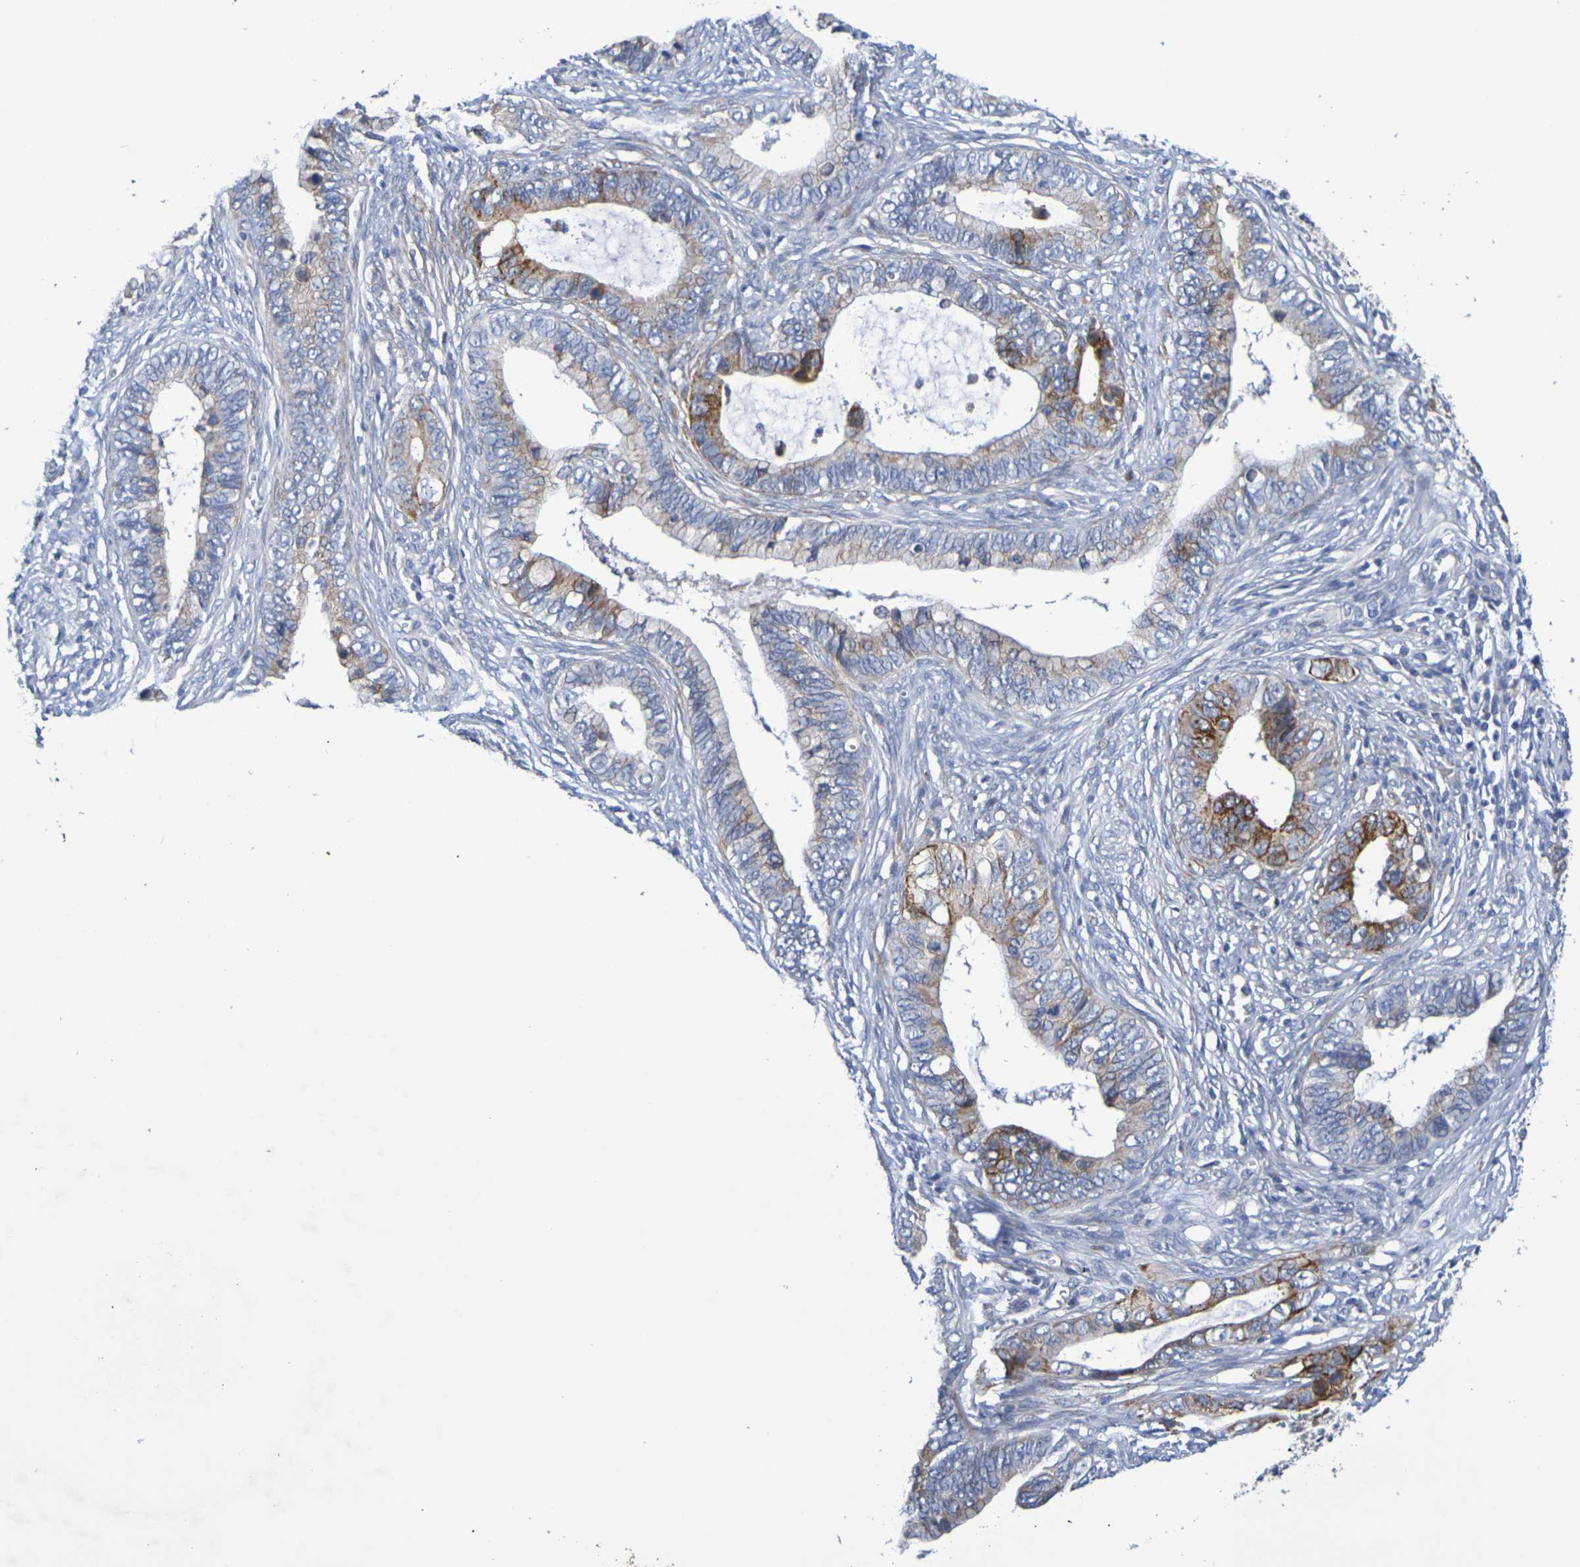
{"staining": {"intensity": "moderate", "quantity": "<25%", "location": "cytoplasmic/membranous"}, "tissue": "cervical cancer", "cell_type": "Tumor cells", "image_type": "cancer", "snomed": [{"axis": "morphology", "description": "Adenocarcinoma, NOS"}, {"axis": "topography", "description": "Cervix"}], "caption": "A brown stain shows moderate cytoplasmic/membranous positivity of a protein in human cervical cancer (adenocarcinoma) tumor cells.", "gene": "SDC4", "patient": {"sex": "female", "age": 44}}